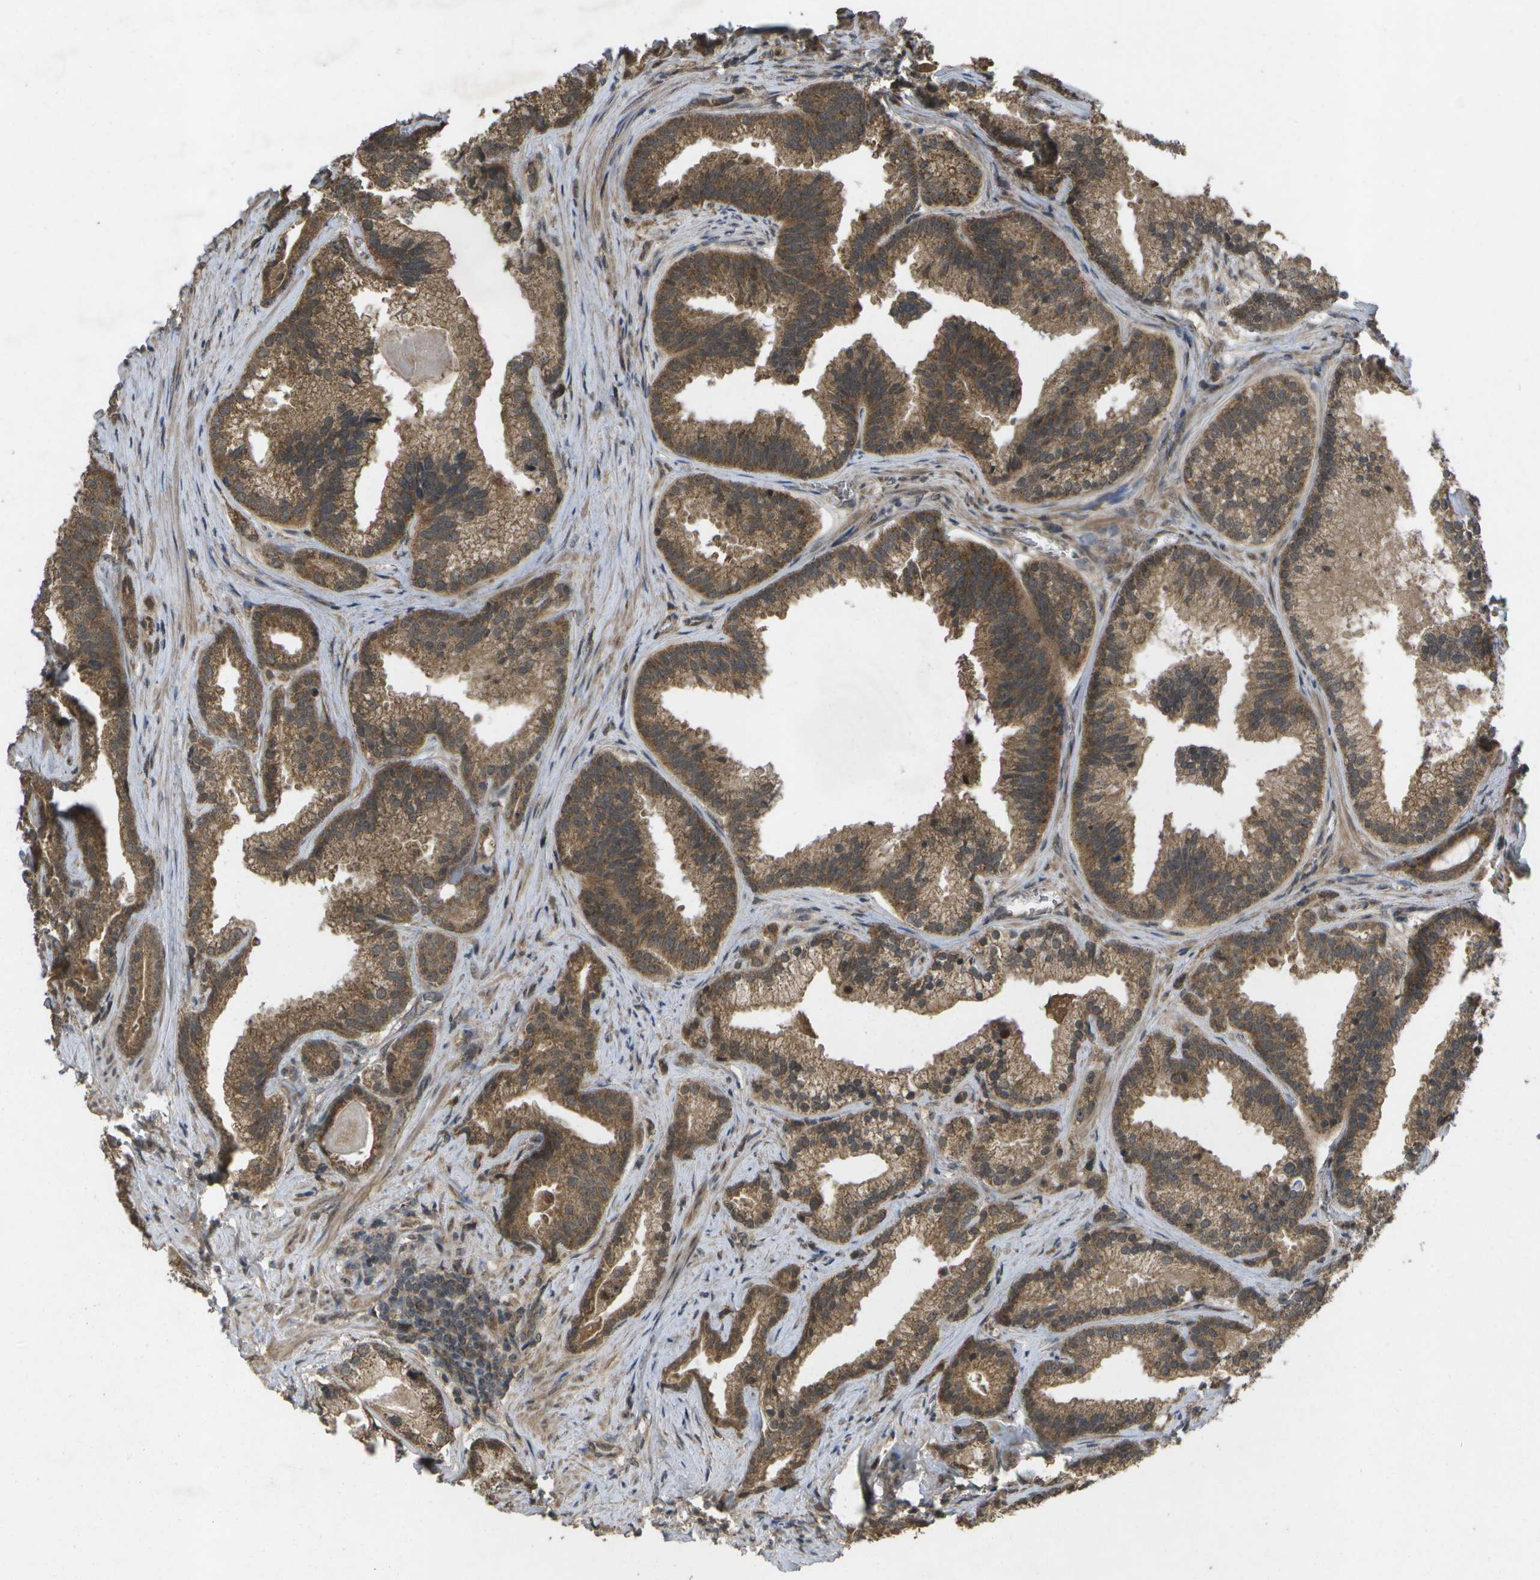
{"staining": {"intensity": "moderate", "quantity": ">75%", "location": "cytoplasmic/membranous"}, "tissue": "prostate cancer", "cell_type": "Tumor cells", "image_type": "cancer", "snomed": [{"axis": "morphology", "description": "Adenocarcinoma, Low grade"}, {"axis": "topography", "description": "Prostate"}], "caption": "Immunohistochemical staining of prostate cancer shows moderate cytoplasmic/membranous protein positivity in approximately >75% of tumor cells.", "gene": "ALAS1", "patient": {"sex": "male", "age": 59}}